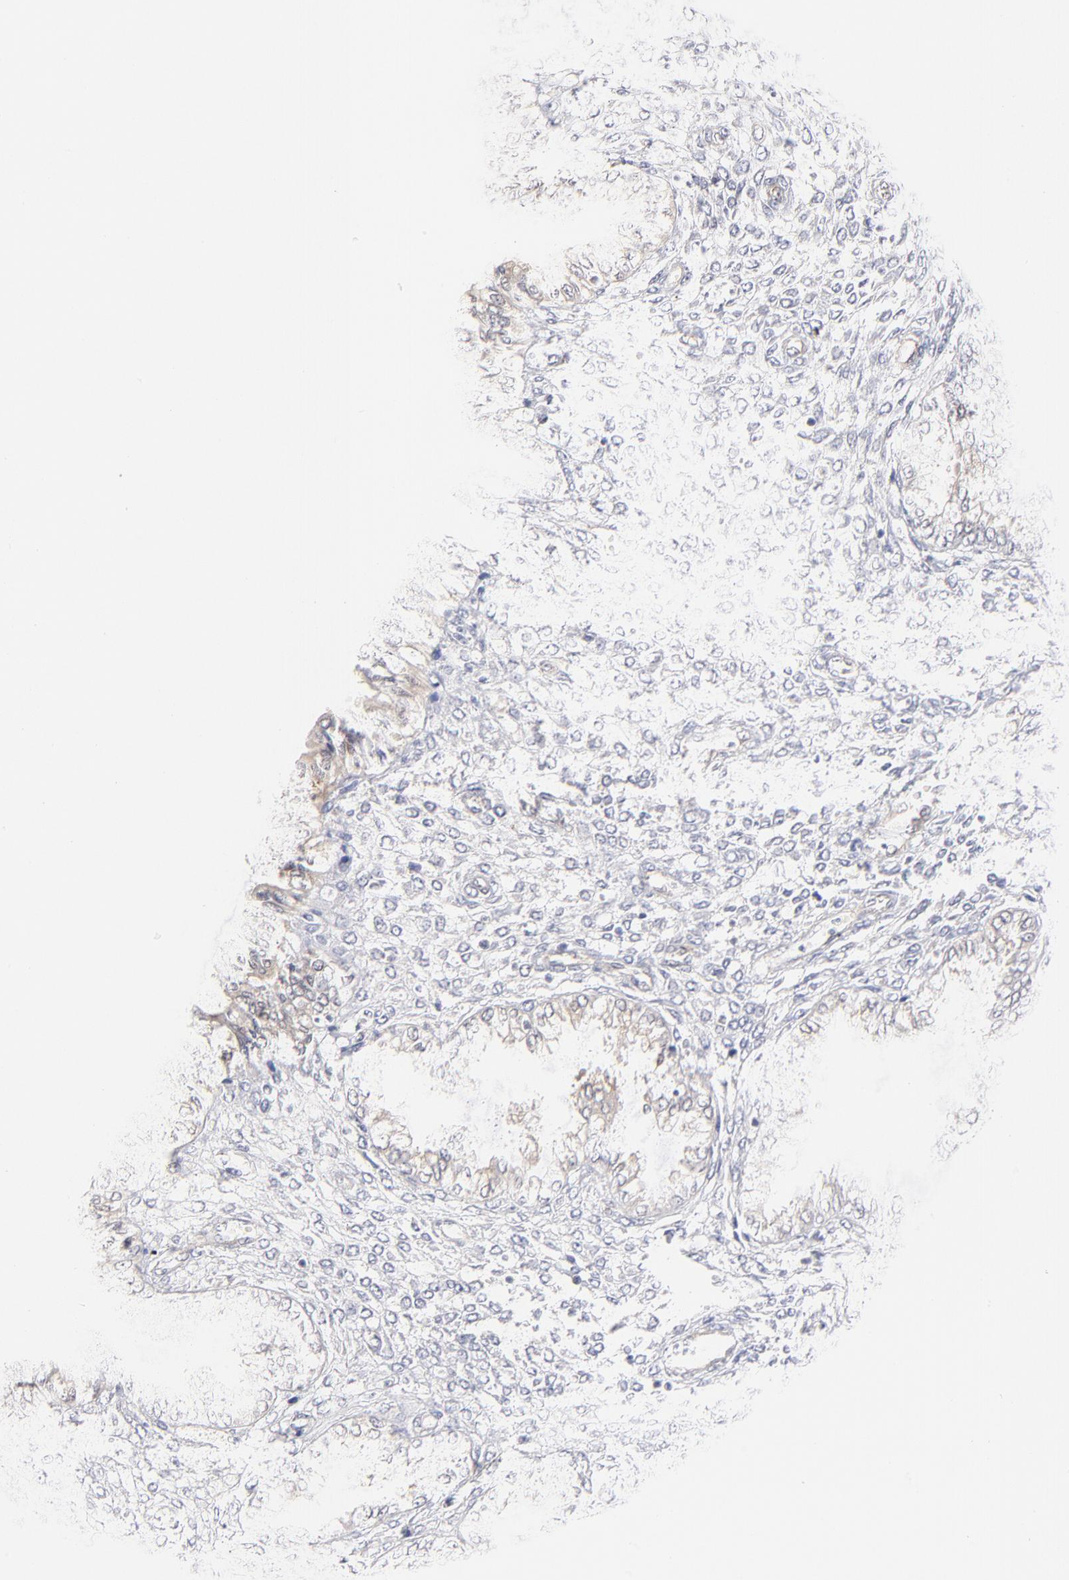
{"staining": {"intensity": "negative", "quantity": "none", "location": "none"}, "tissue": "endometrium", "cell_type": "Cells in endometrial stroma", "image_type": "normal", "snomed": [{"axis": "morphology", "description": "Normal tissue, NOS"}, {"axis": "topography", "description": "Endometrium"}], "caption": "This is a photomicrograph of IHC staining of normal endometrium, which shows no expression in cells in endometrial stroma.", "gene": "CASP6", "patient": {"sex": "female", "age": 33}}